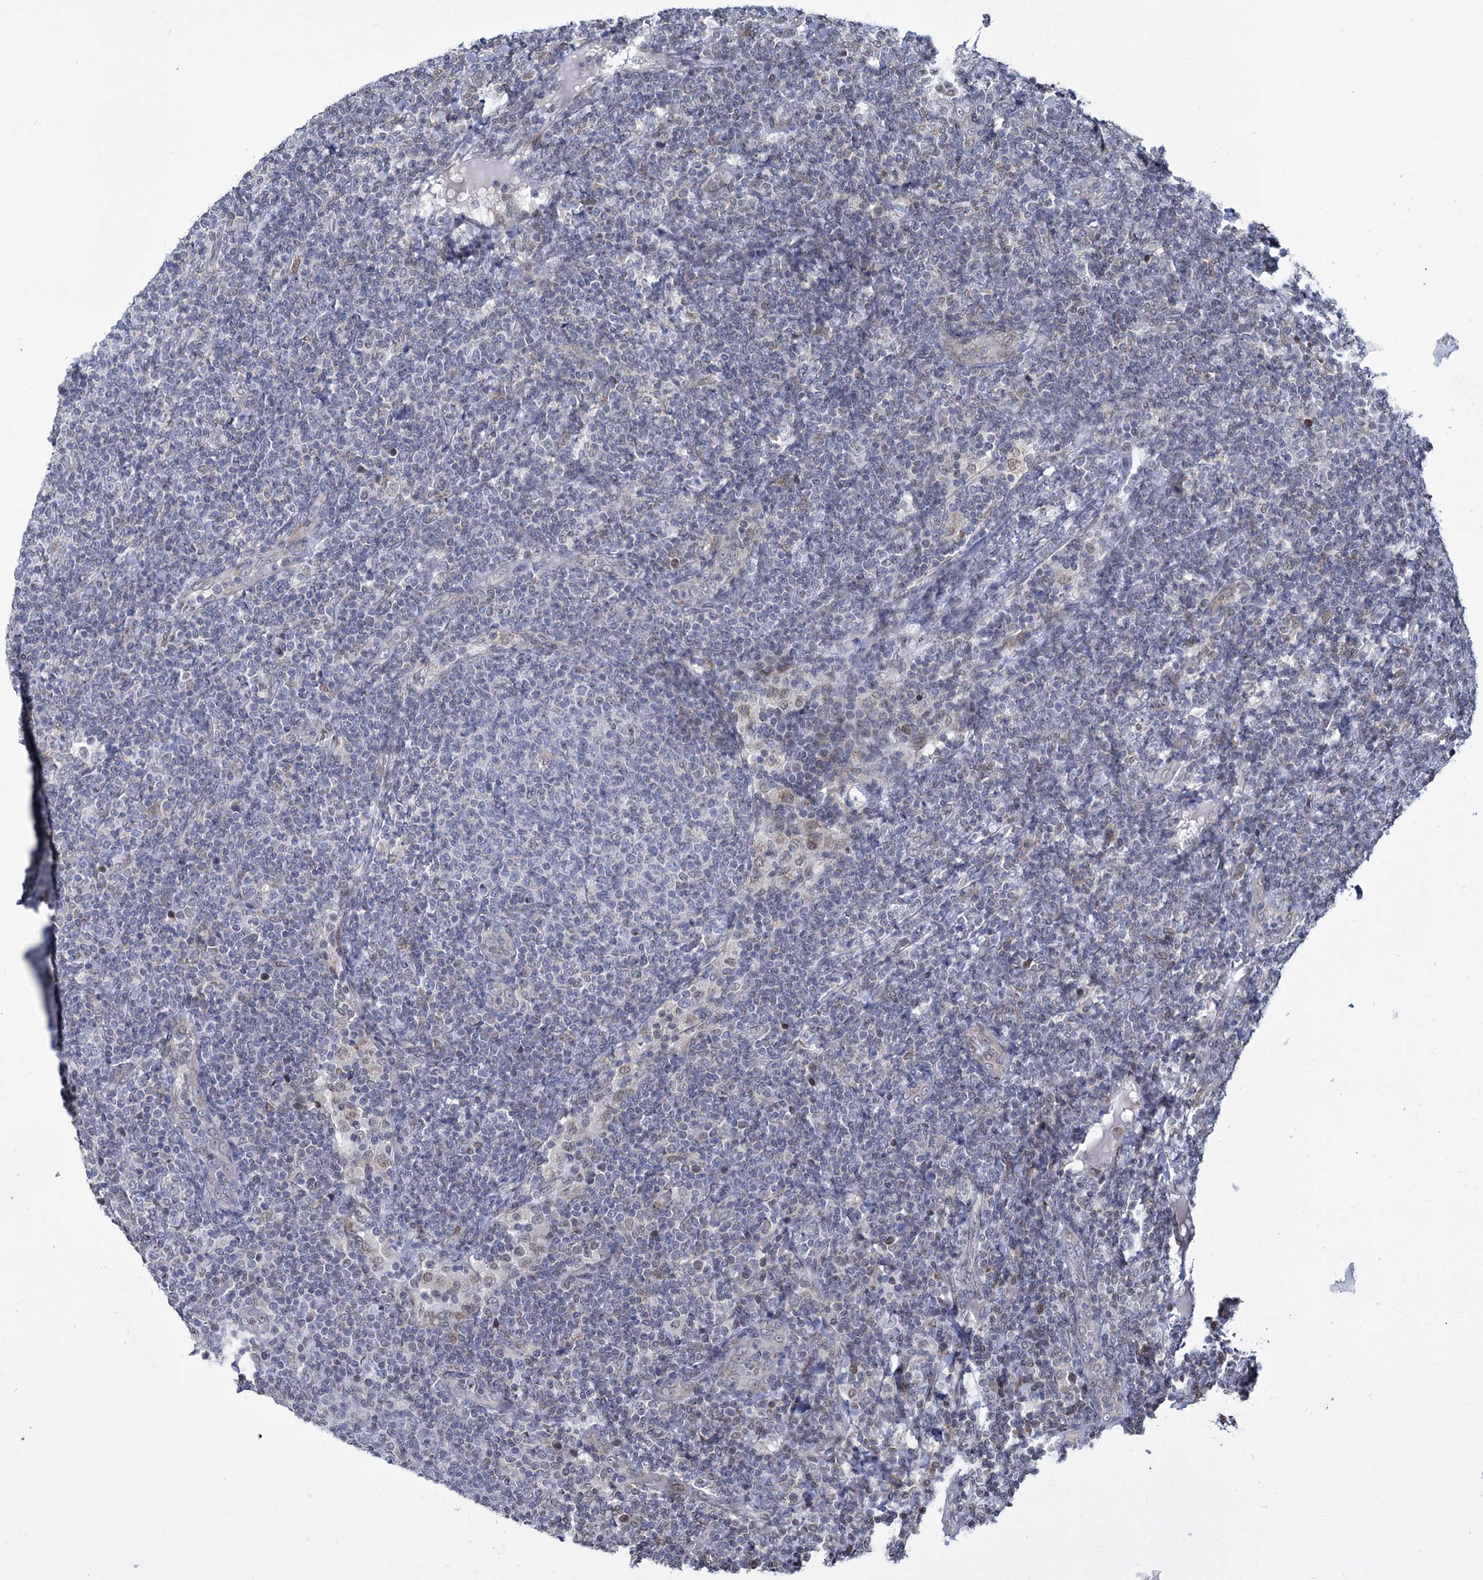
{"staining": {"intensity": "negative", "quantity": "none", "location": "none"}, "tissue": "lymphoma", "cell_type": "Tumor cells", "image_type": "cancer", "snomed": [{"axis": "morphology", "description": "Malignant lymphoma, non-Hodgkin's type, Low grade"}, {"axis": "topography", "description": "Lymph node"}], "caption": "Photomicrograph shows no significant protein expression in tumor cells of low-grade malignant lymphoma, non-Hodgkin's type.", "gene": "CFAP46", "patient": {"sex": "male", "age": 66}}